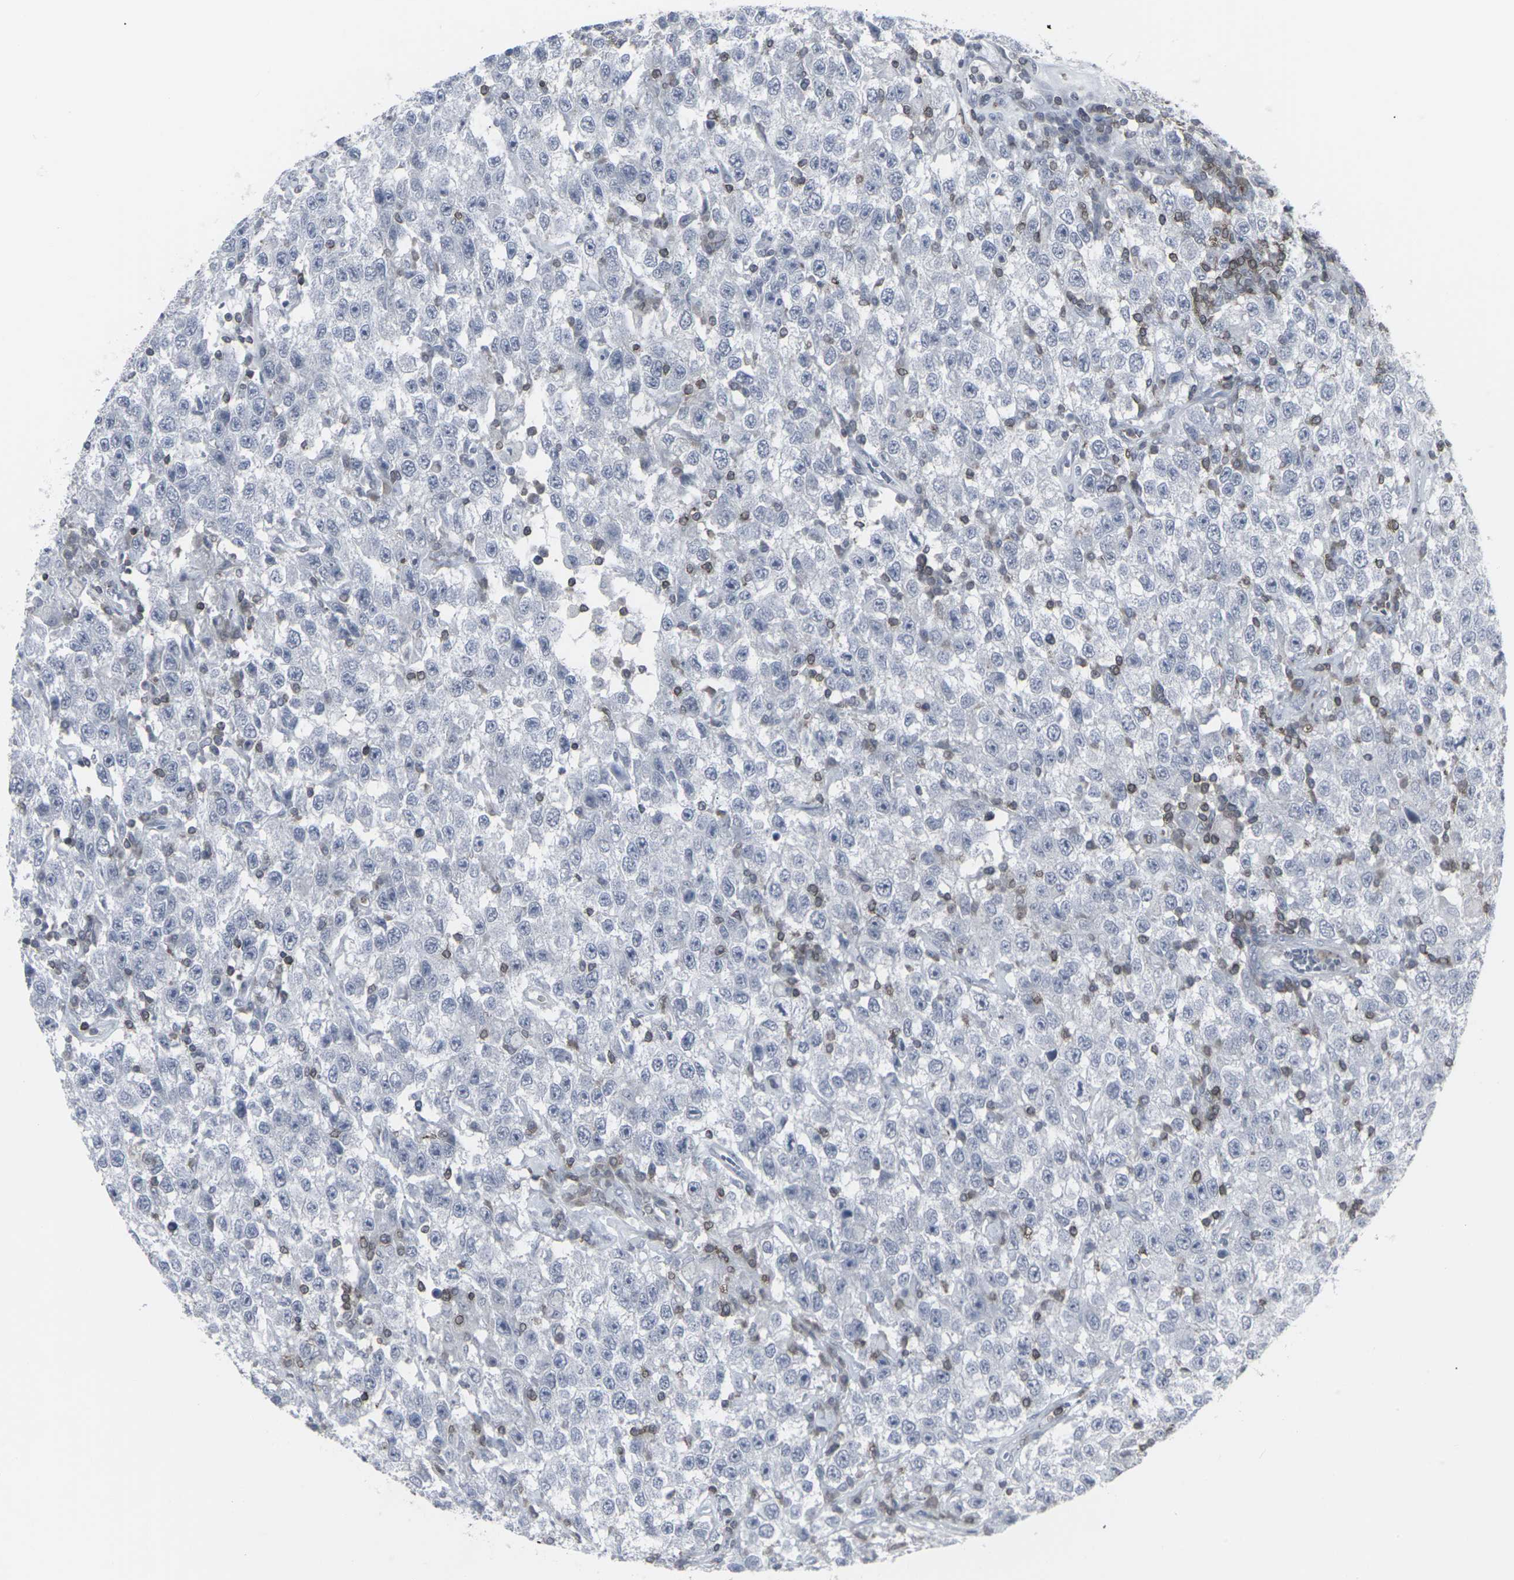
{"staining": {"intensity": "negative", "quantity": "none", "location": "none"}, "tissue": "testis cancer", "cell_type": "Tumor cells", "image_type": "cancer", "snomed": [{"axis": "morphology", "description": "Seminoma, NOS"}, {"axis": "topography", "description": "Testis"}], "caption": "High power microscopy image of an immunohistochemistry (IHC) histopathology image of testis cancer, revealing no significant staining in tumor cells. (DAB (3,3'-diaminobenzidine) immunohistochemistry, high magnification).", "gene": "APOBEC2", "patient": {"sex": "male", "age": 41}}